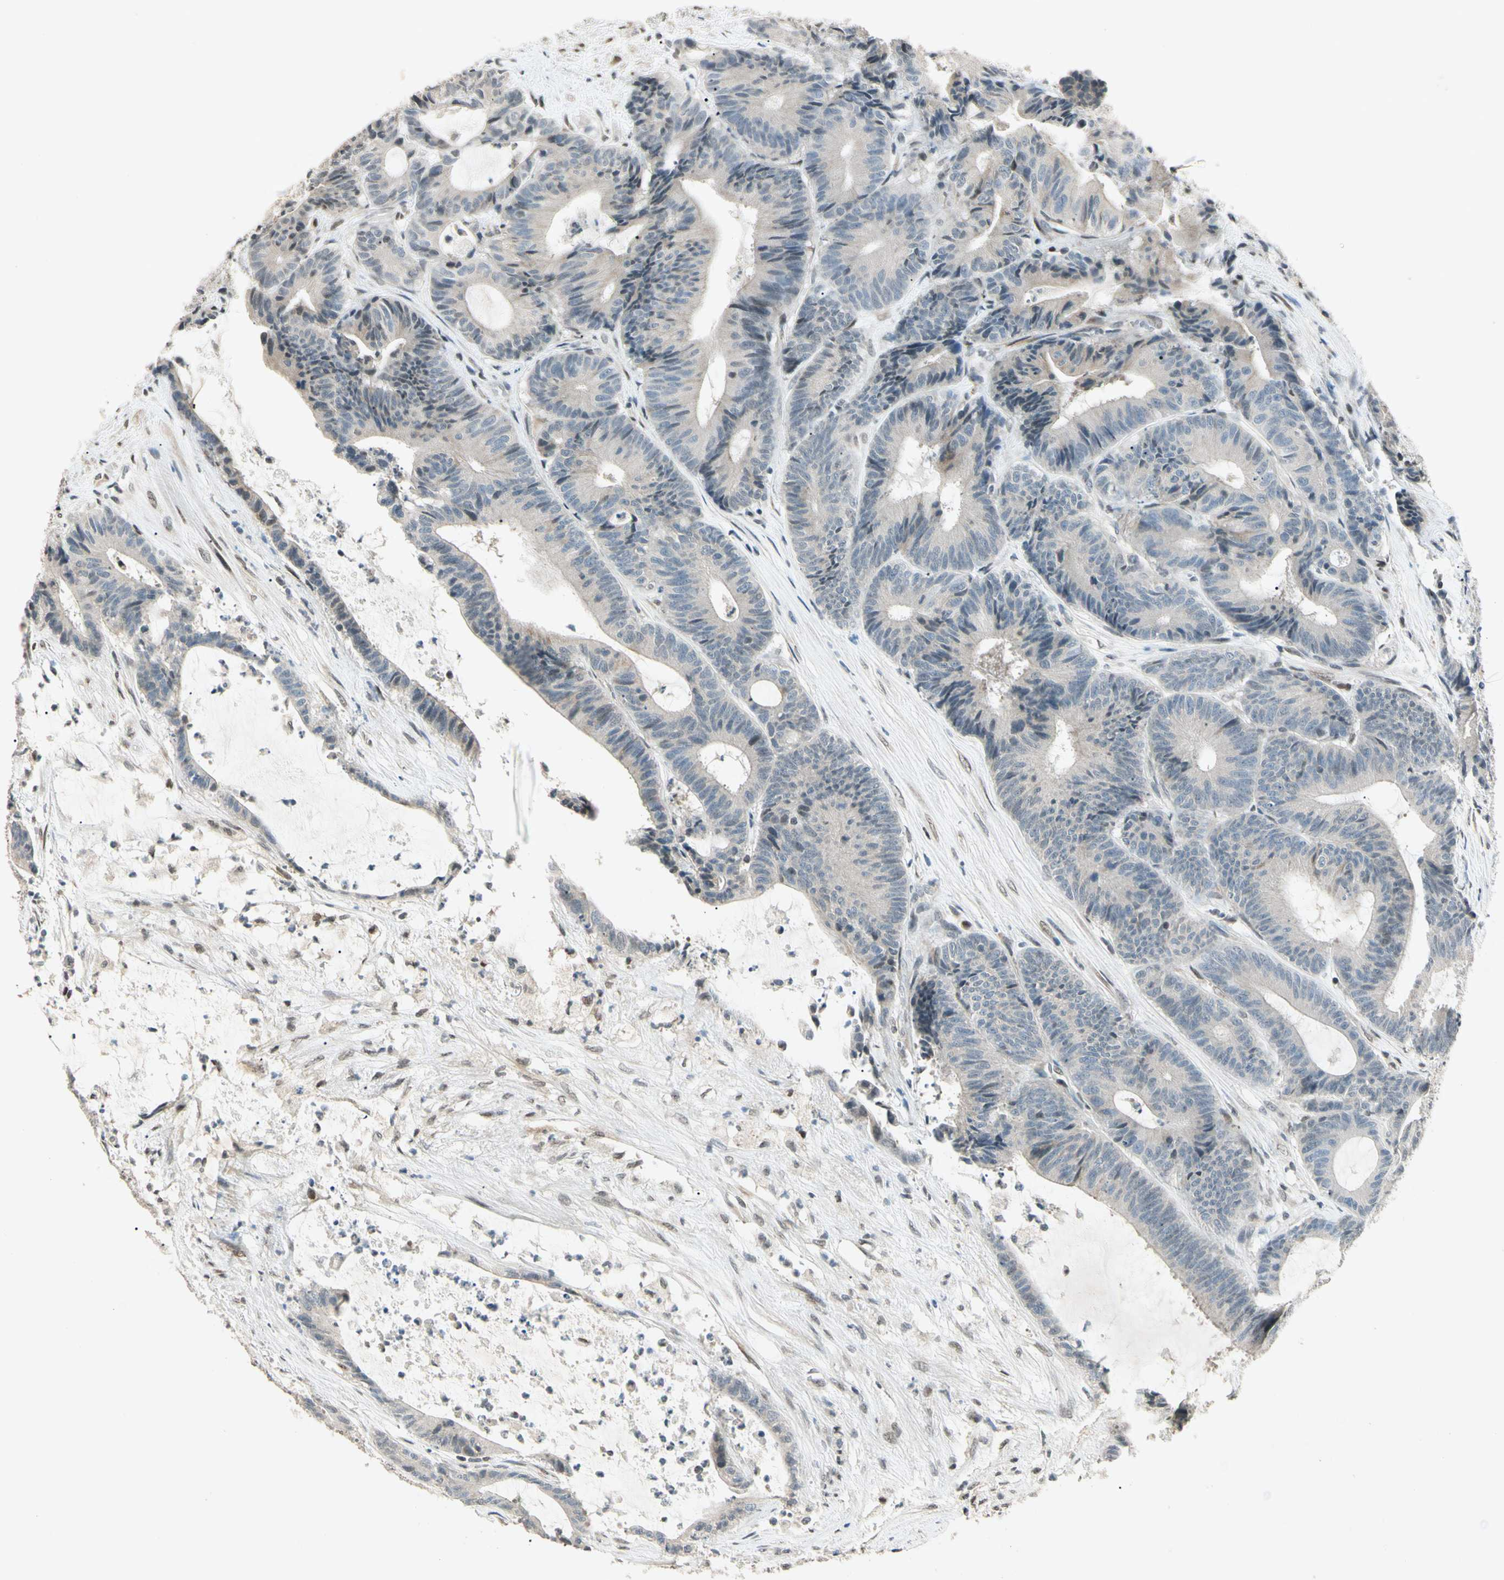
{"staining": {"intensity": "weak", "quantity": "<25%", "location": "cytoplasmic/membranous"}, "tissue": "colorectal cancer", "cell_type": "Tumor cells", "image_type": "cancer", "snomed": [{"axis": "morphology", "description": "Adenocarcinoma, NOS"}, {"axis": "topography", "description": "Colon"}], "caption": "The histopathology image shows no significant expression in tumor cells of colorectal adenocarcinoma.", "gene": "ZBTB4", "patient": {"sex": "female", "age": 84}}